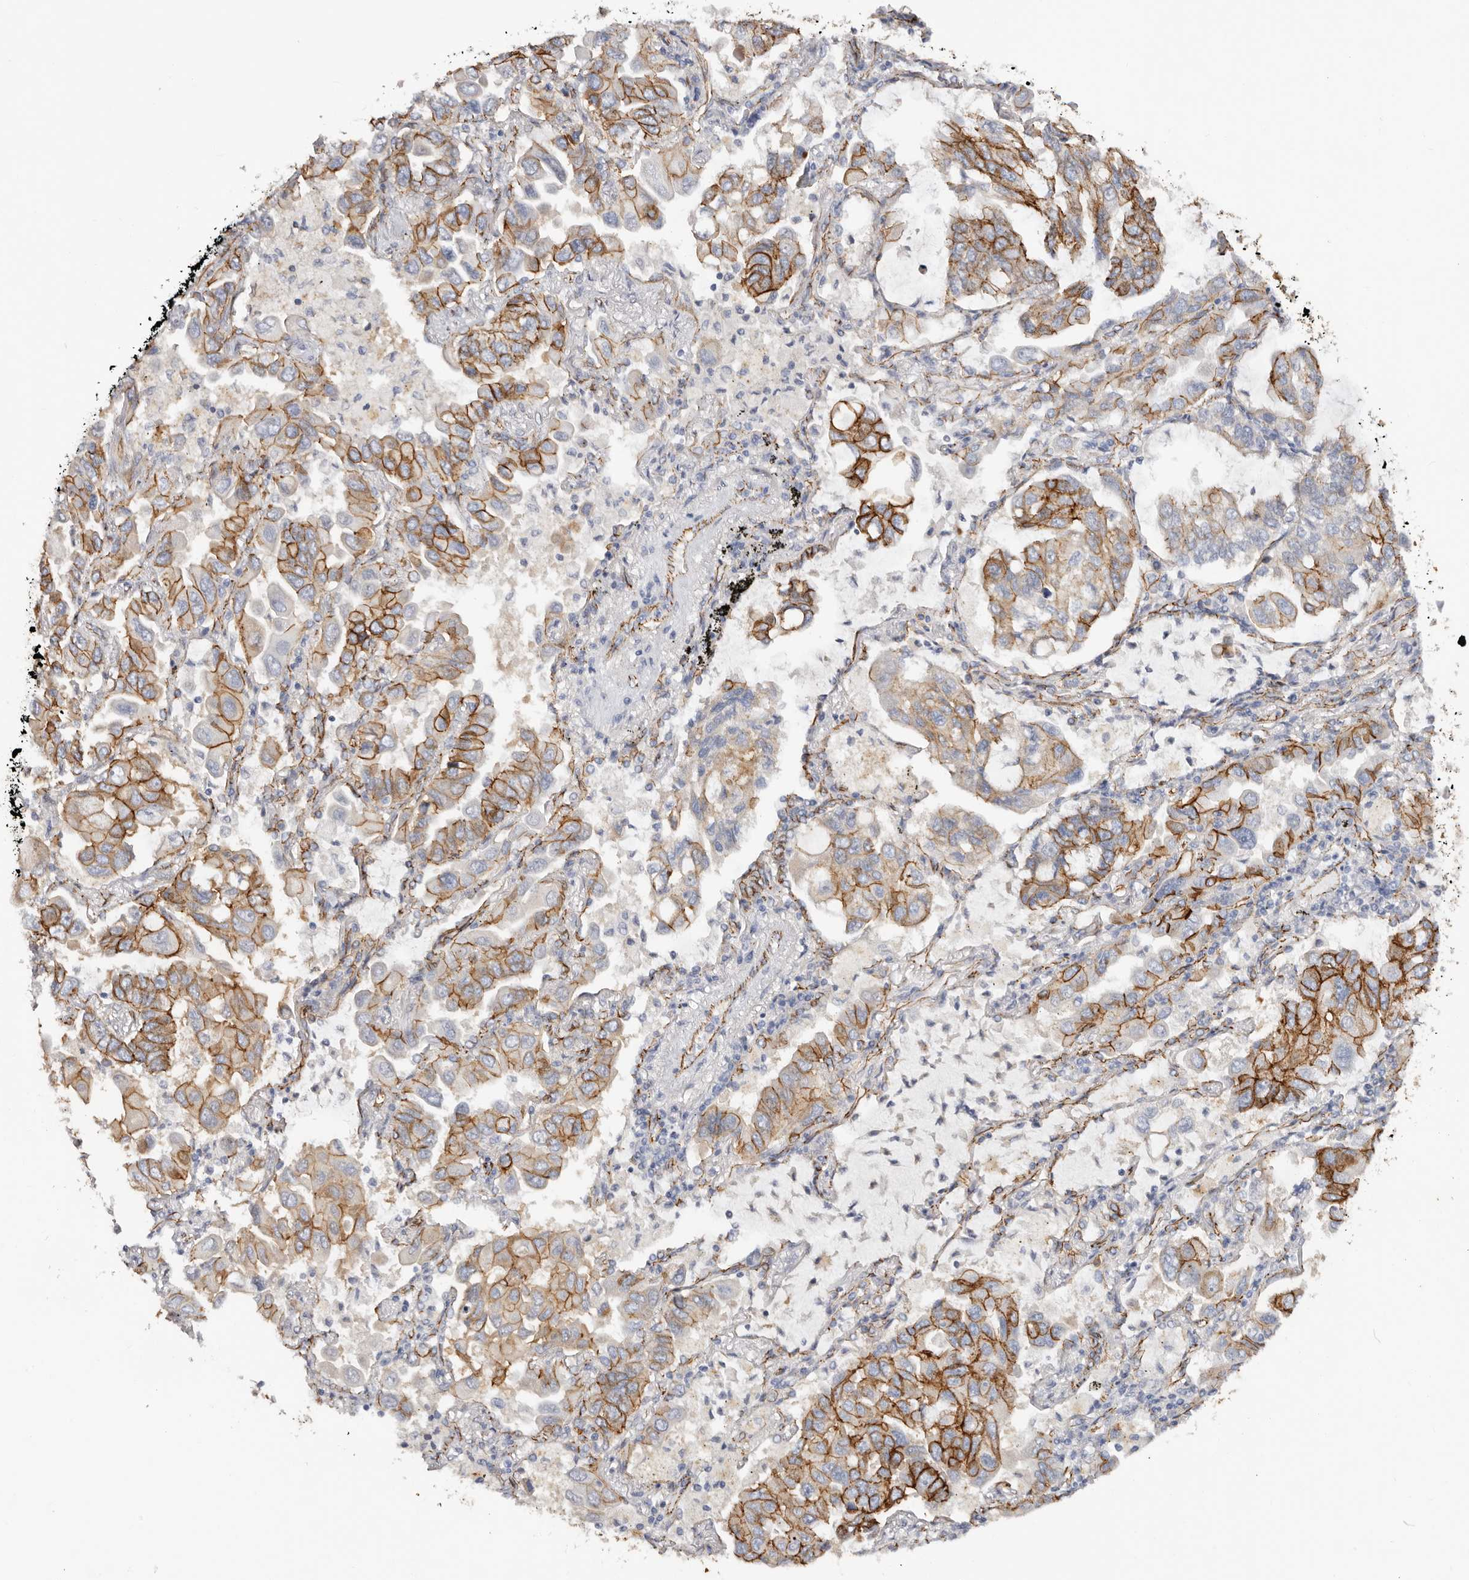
{"staining": {"intensity": "strong", "quantity": ">75%", "location": "cytoplasmic/membranous"}, "tissue": "lung cancer", "cell_type": "Tumor cells", "image_type": "cancer", "snomed": [{"axis": "morphology", "description": "Adenocarcinoma, NOS"}, {"axis": "topography", "description": "Lung"}], "caption": "There is high levels of strong cytoplasmic/membranous staining in tumor cells of lung cancer (adenocarcinoma), as demonstrated by immunohistochemical staining (brown color).", "gene": "CTNNB1", "patient": {"sex": "male", "age": 64}}